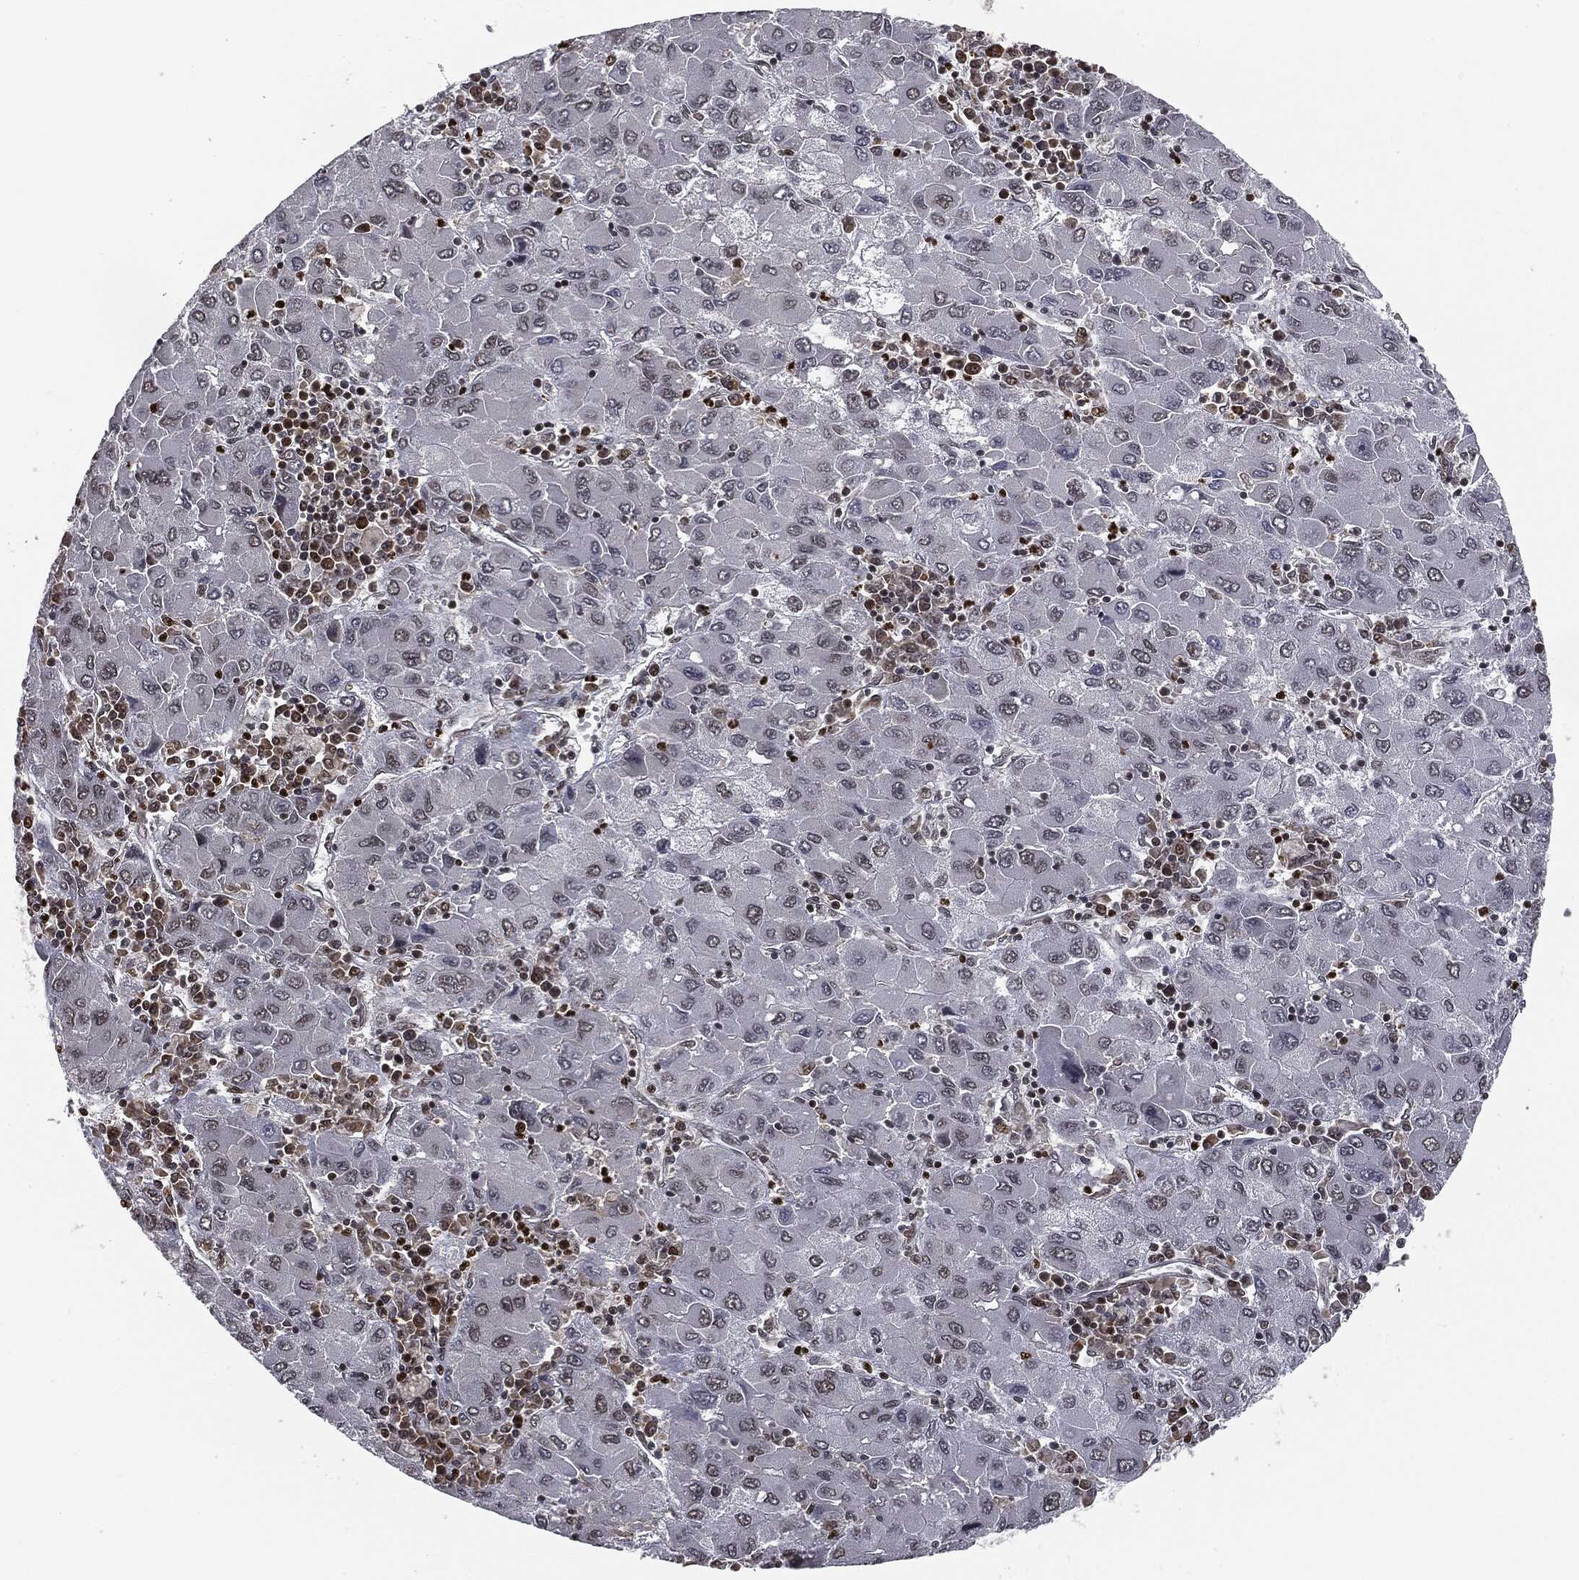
{"staining": {"intensity": "negative", "quantity": "none", "location": "none"}, "tissue": "liver cancer", "cell_type": "Tumor cells", "image_type": "cancer", "snomed": [{"axis": "morphology", "description": "Carcinoma, Hepatocellular, NOS"}, {"axis": "topography", "description": "Liver"}], "caption": "Liver cancer was stained to show a protein in brown. There is no significant expression in tumor cells.", "gene": "TBC1D22A", "patient": {"sex": "male", "age": 75}}